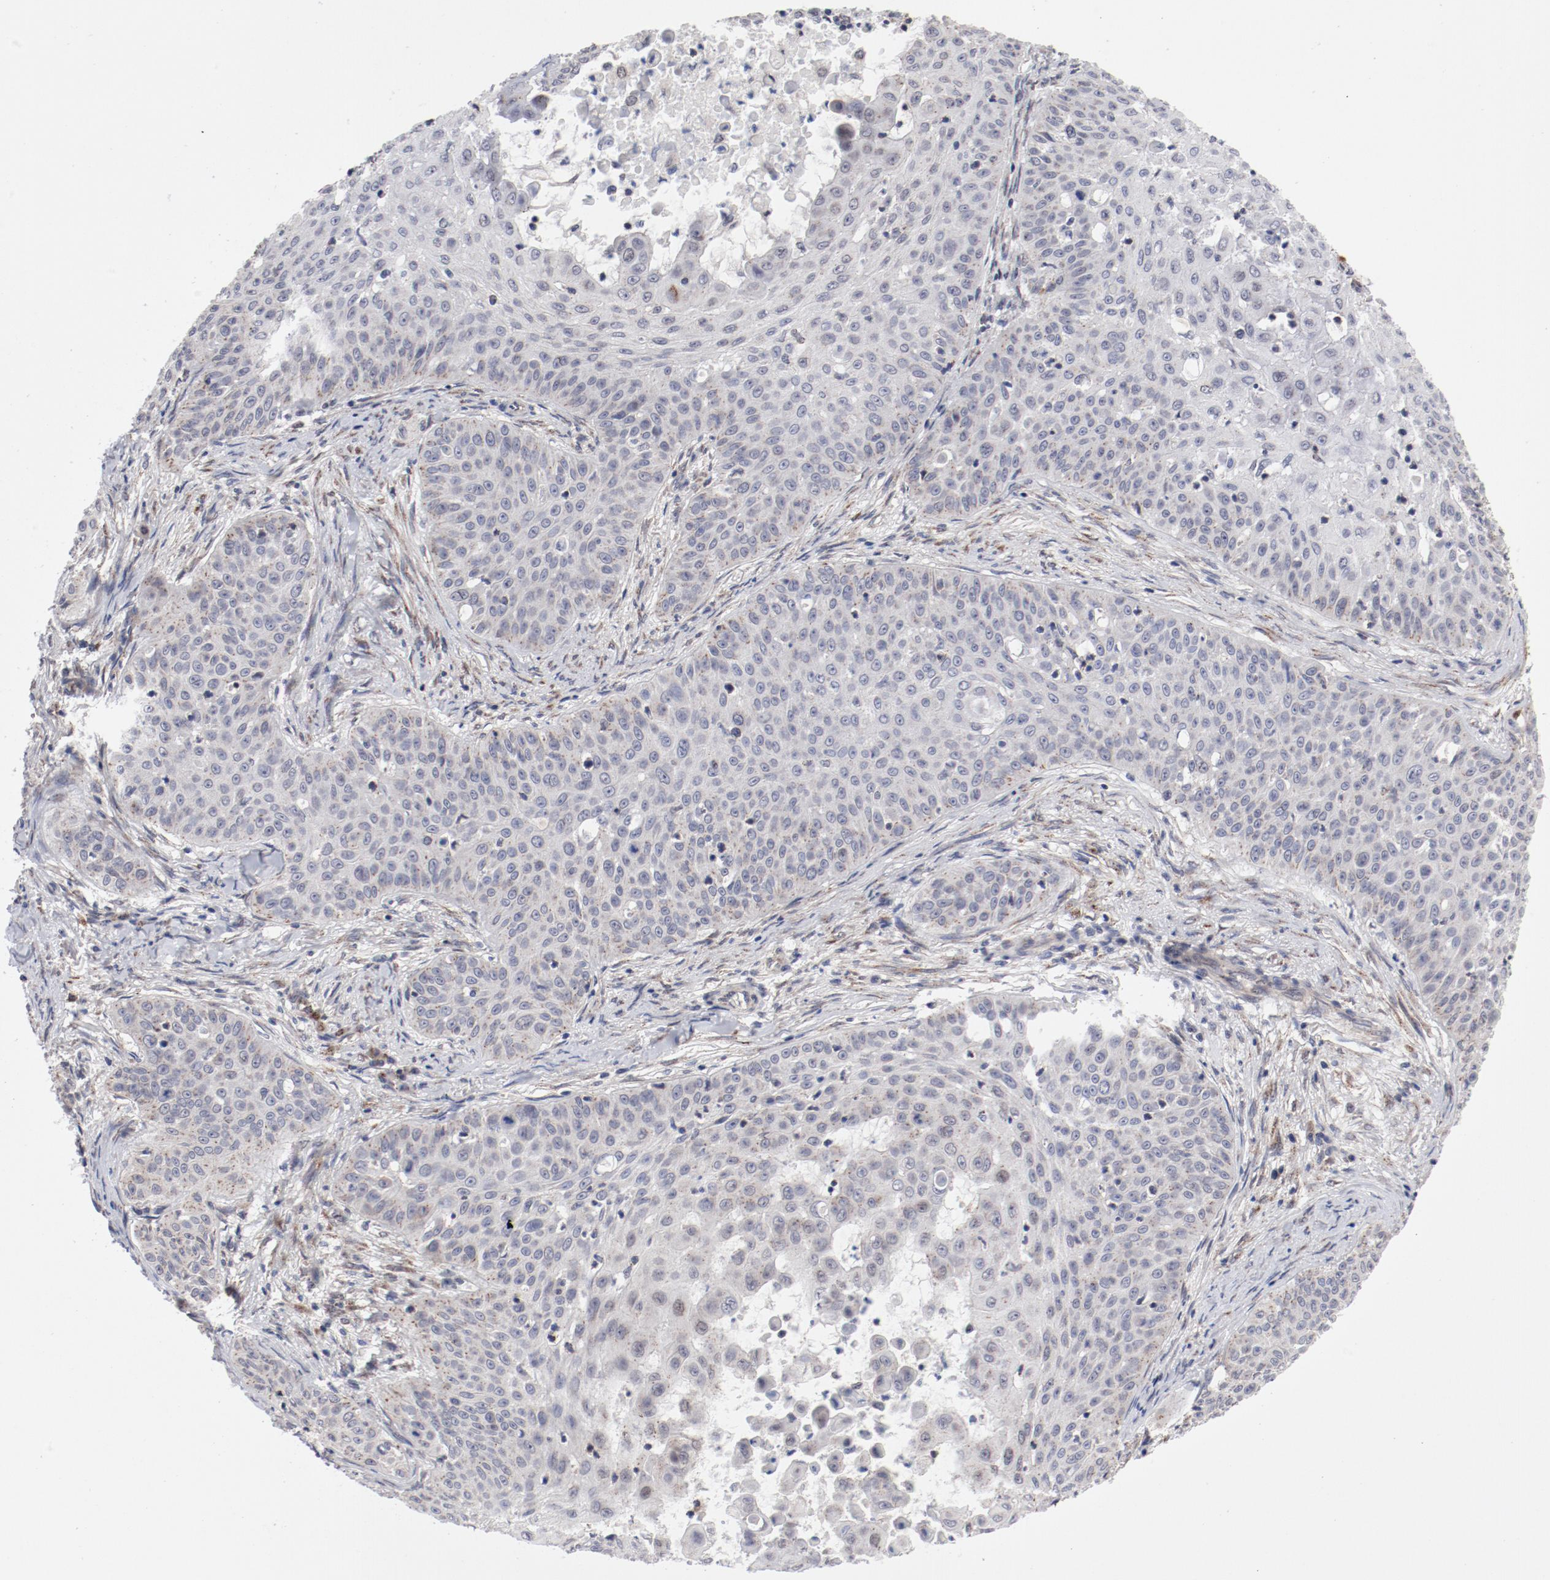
{"staining": {"intensity": "negative", "quantity": "none", "location": "none"}, "tissue": "skin cancer", "cell_type": "Tumor cells", "image_type": "cancer", "snomed": [{"axis": "morphology", "description": "Squamous cell carcinoma, NOS"}, {"axis": "topography", "description": "Skin"}], "caption": "Tumor cells are negative for brown protein staining in squamous cell carcinoma (skin).", "gene": "RPL12", "patient": {"sex": "male", "age": 82}}